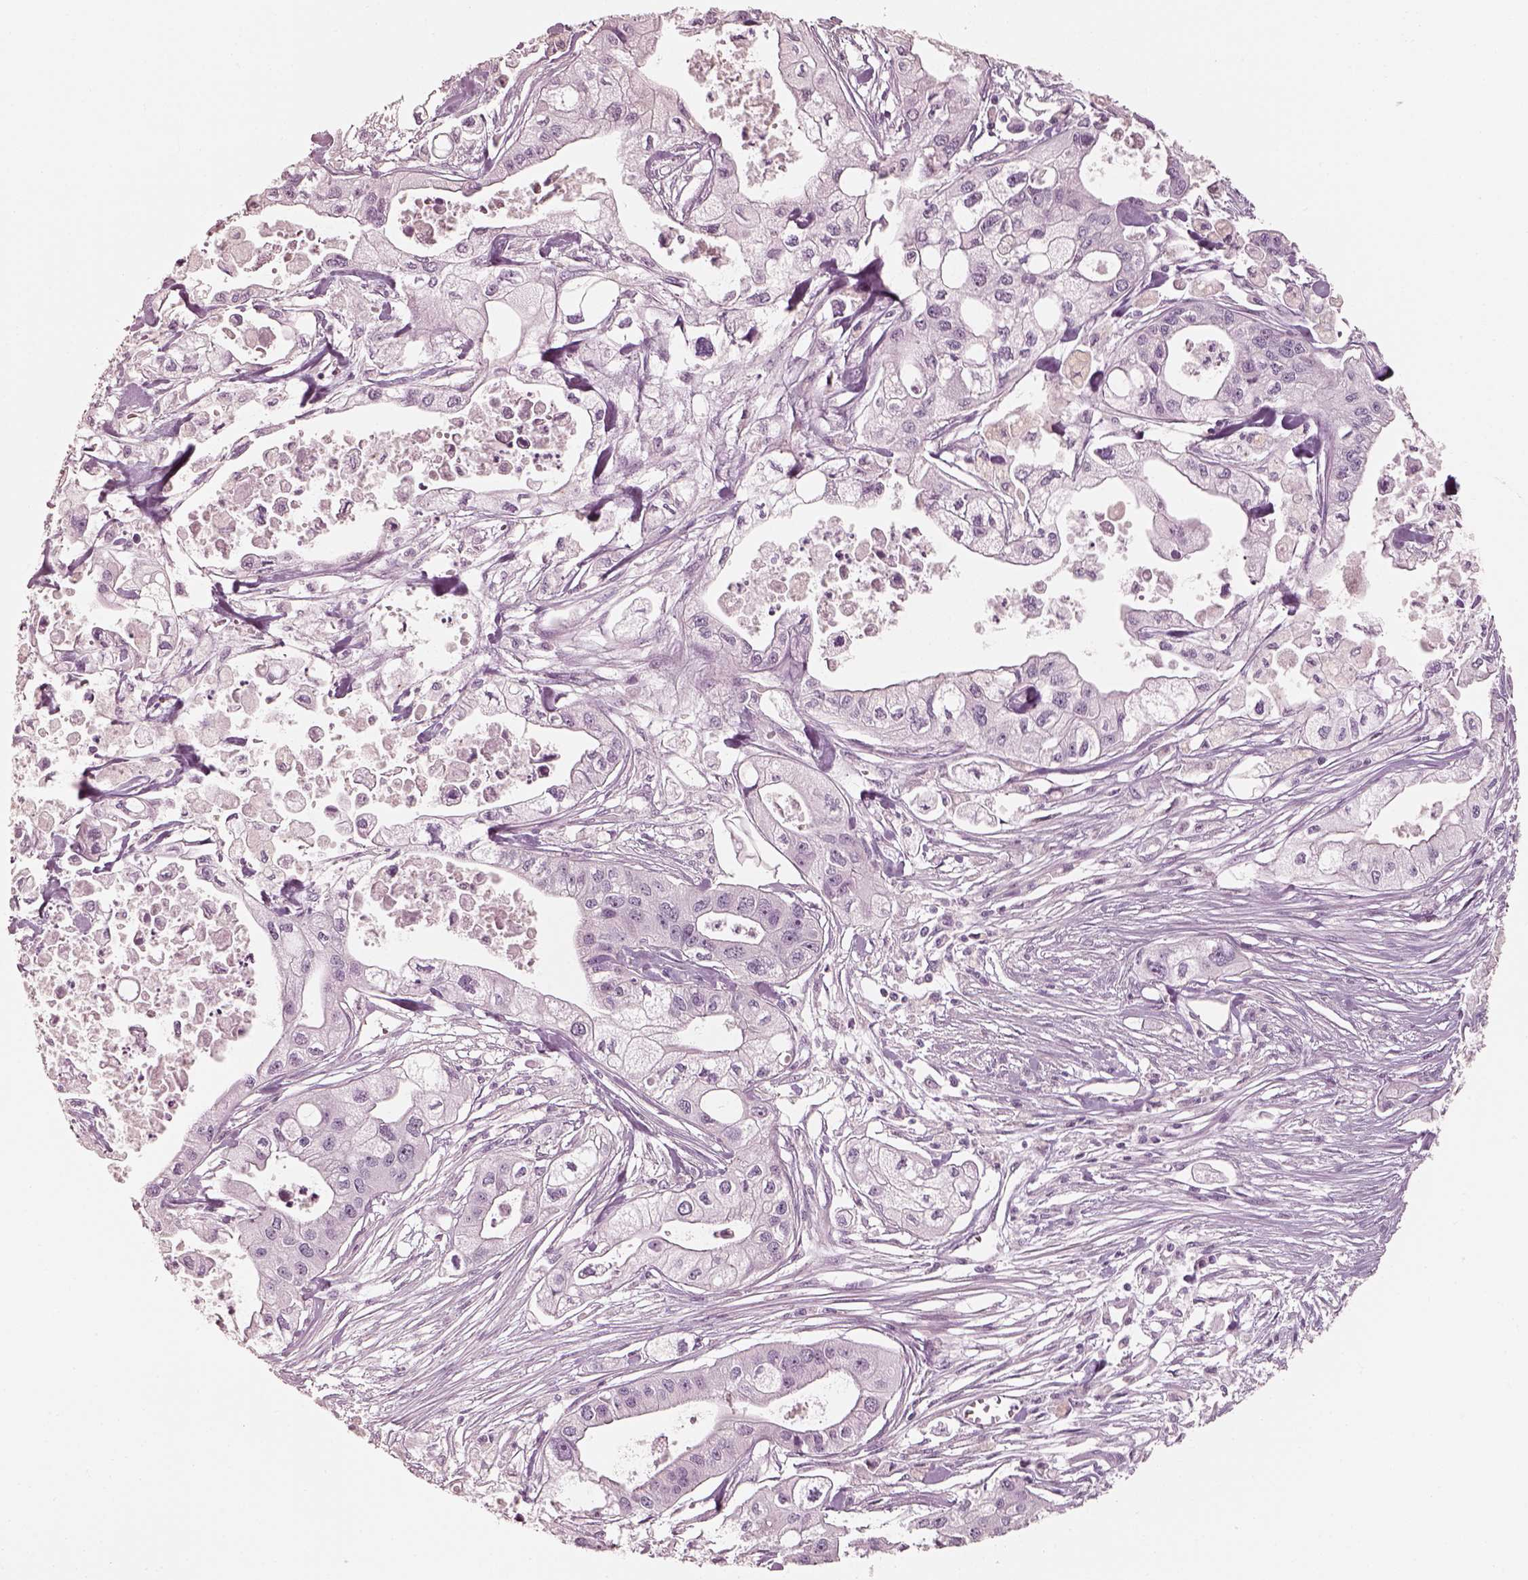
{"staining": {"intensity": "negative", "quantity": "none", "location": "none"}, "tissue": "pancreatic cancer", "cell_type": "Tumor cells", "image_type": "cancer", "snomed": [{"axis": "morphology", "description": "Adenocarcinoma, NOS"}, {"axis": "topography", "description": "Pancreas"}], "caption": "Tumor cells show no significant positivity in pancreatic cancer (adenocarcinoma). The staining is performed using DAB brown chromogen with nuclei counter-stained in using hematoxylin.", "gene": "R3HDML", "patient": {"sex": "male", "age": 70}}